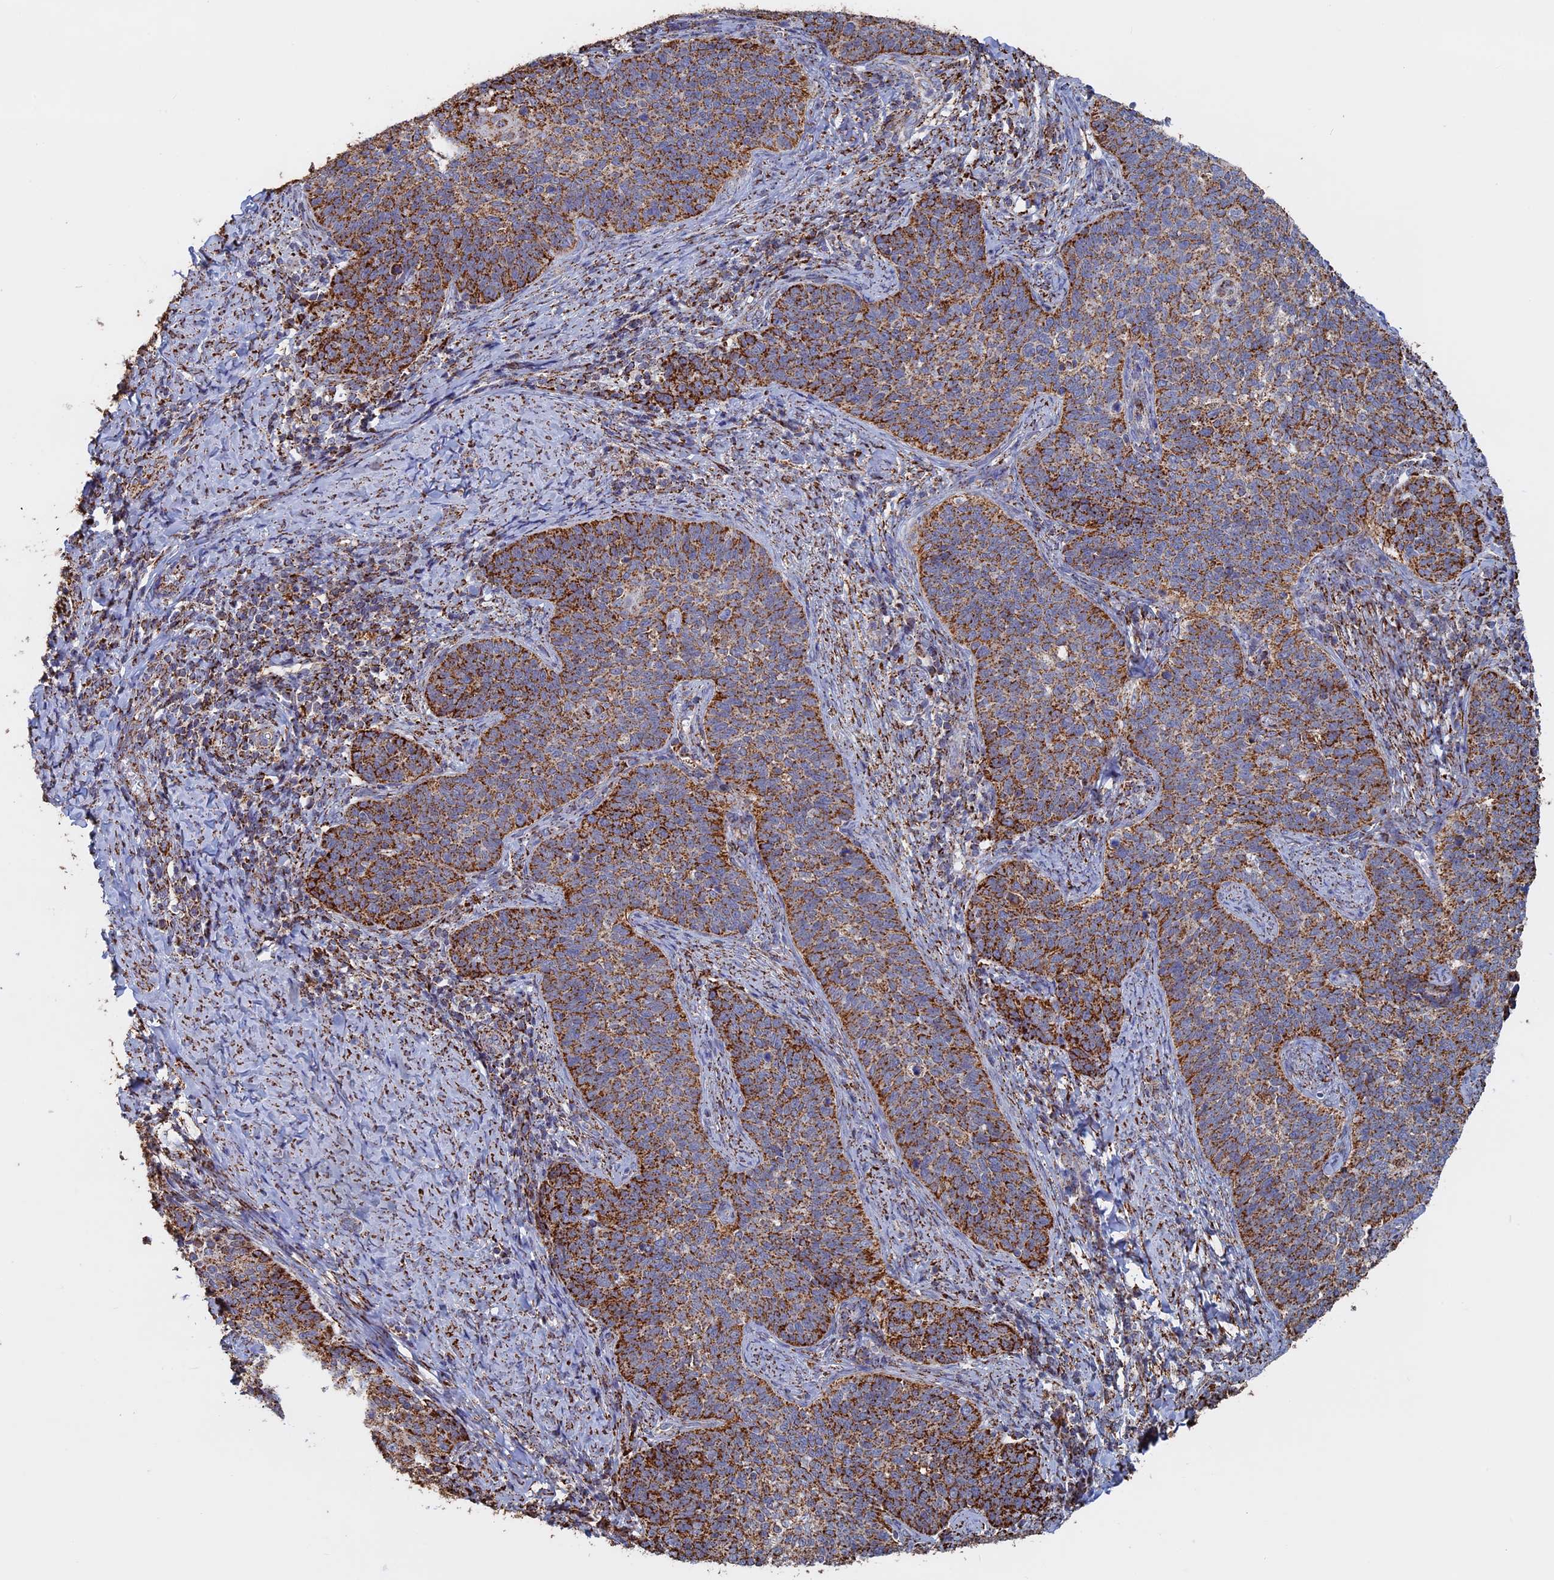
{"staining": {"intensity": "strong", "quantity": ">75%", "location": "cytoplasmic/membranous"}, "tissue": "cervical cancer", "cell_type": "Tumor cells", "image_type": "cancer", "snomed": [{"axis": "morphology", "description": "Normal tissue, NOS"}, {"axis": "morphology", "description": "Squamous cell carcinoma, NOS"}, {"axis": "topography", "description": "Cervix"}], "caption": "This micrograph shows immunohistochemistry staining of squamous cell carcinoma (cervical), with high strong cytoplasmic/membranous positivity in approximately >75% of tumor cells.", "gene": "SEC24D", "patient": {"sex": "female", "age": 39}}